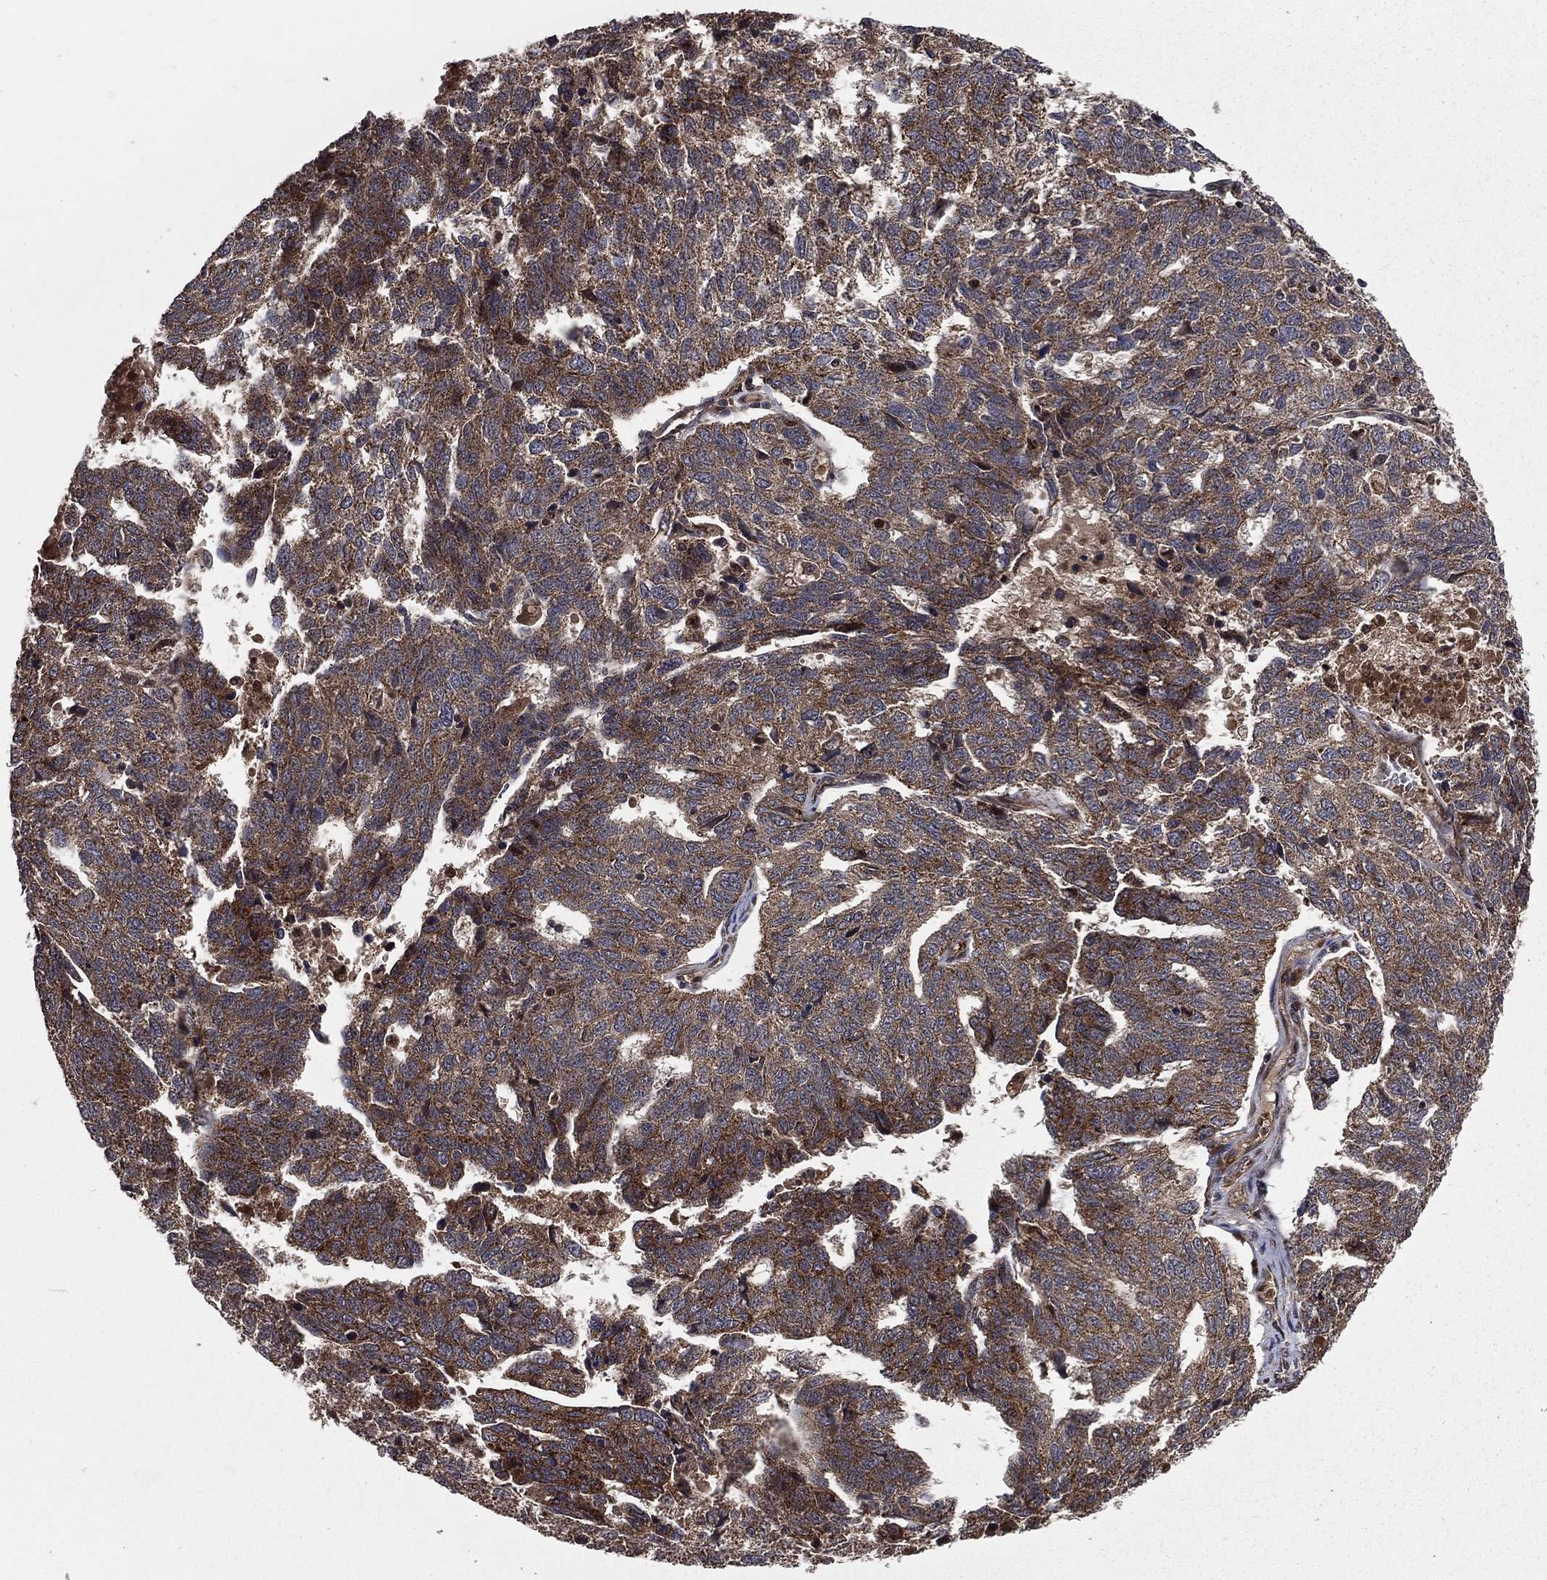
{"staining": {"intensity": "moderate", "quantity": ">75%", "location": "cytoplasmic/membranous"}, "tissue": "ovarian cancer", "cell_type": "Tumor cells", "image_type": "cancer", "snomed": [{"axis": "morphology", "description": "Cystadenocarcinoma, serous, NOS"}, {"axis": "topography", "description": "Ovary"}], "caption": "There is medium levels of moderate cytoplasmic/membranous expression in tumor cells of ovarian cancer, as demonstrated by immunohistochemical staining (brown color).", "gene": "LENG8", "patient": {"sex": "female", "age": 71}}